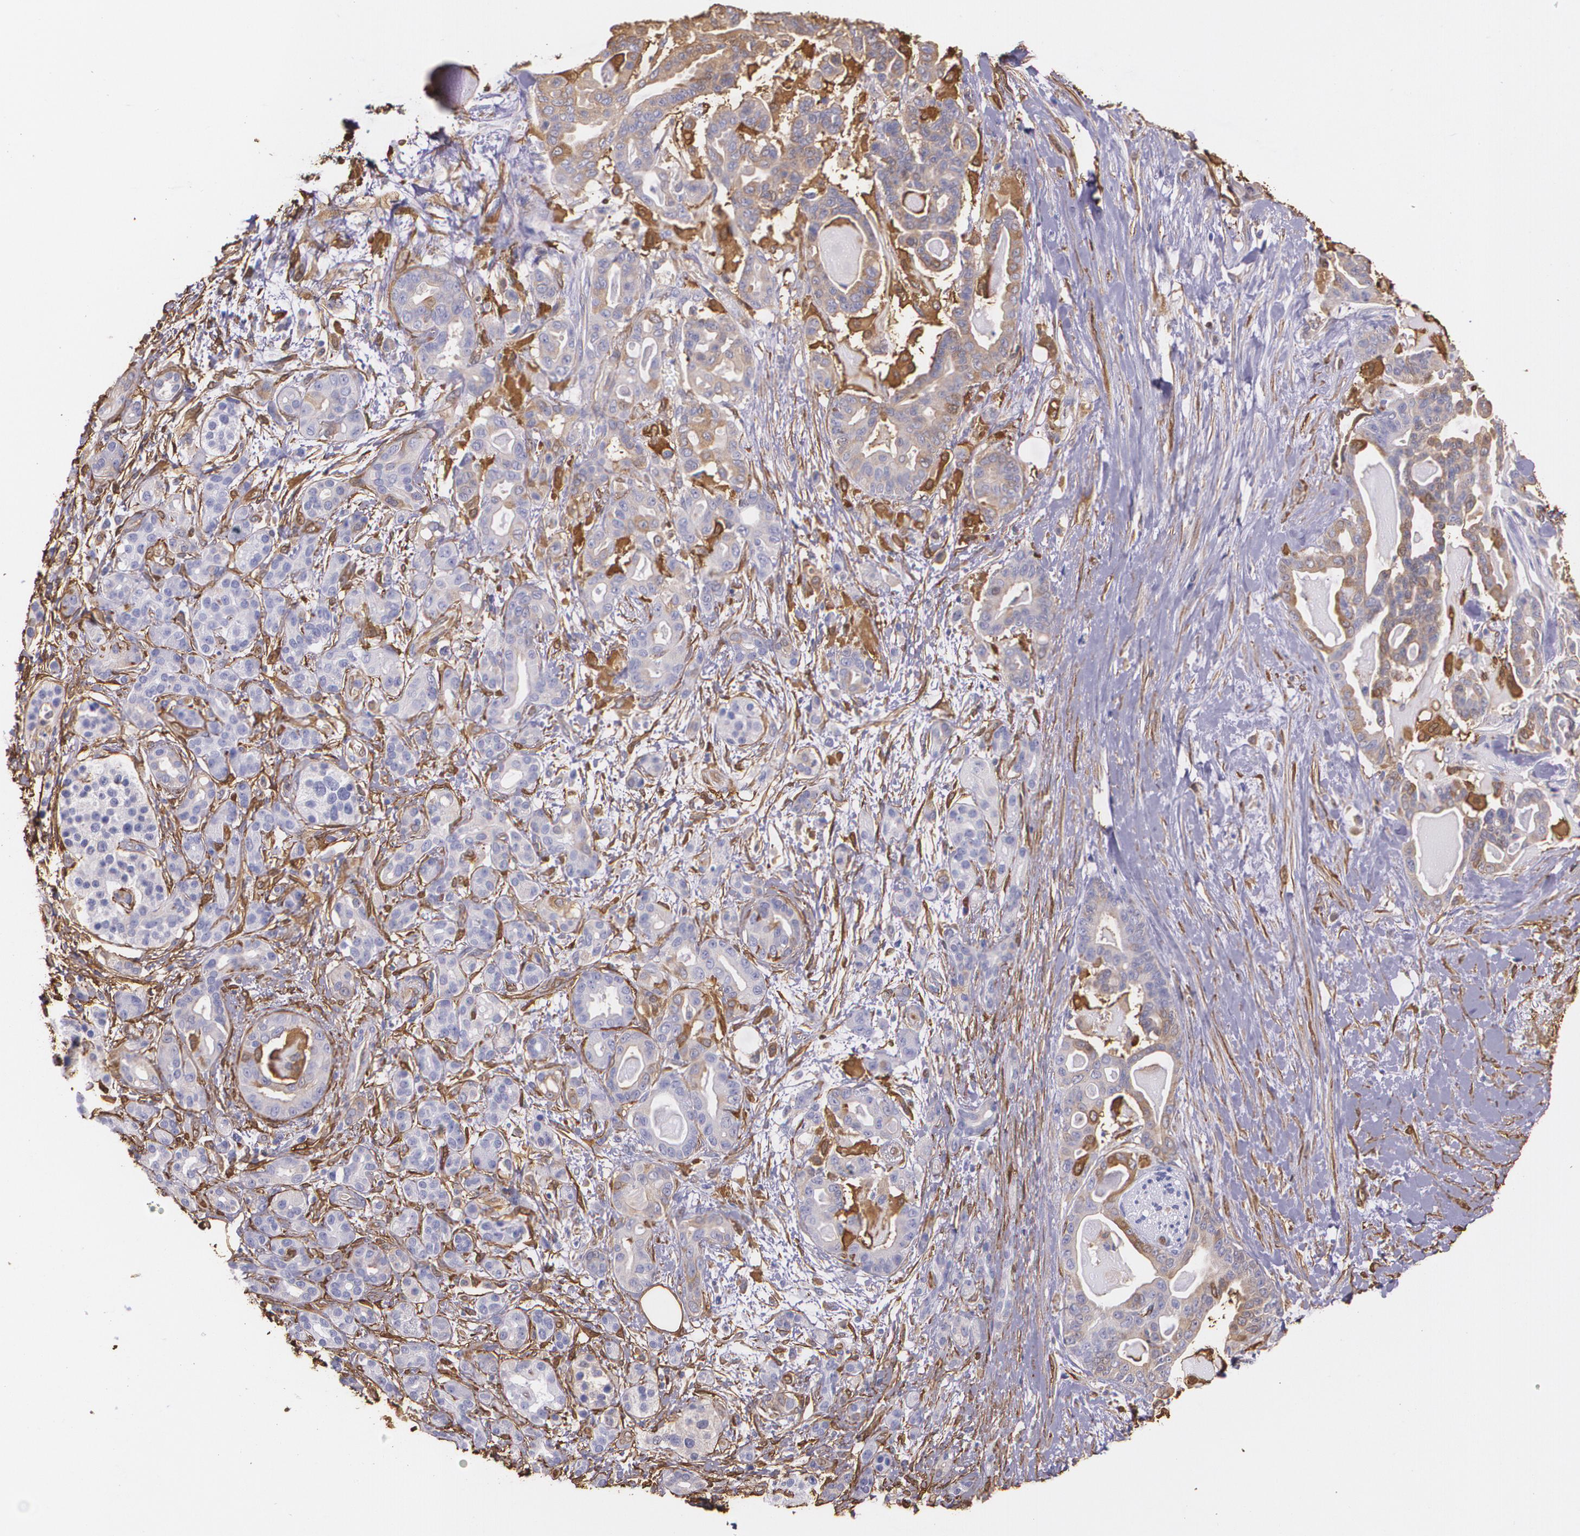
{"staining": {"intensity": "weak", "quantity": "<25%", "location": "cytoplasmic/membranous"}, "tissue": "pancreatic cancer", "cell_type": "Tumor cells", "image_type": "cancer", "snomed": [{"axis": "morphology", "description": "Adenocarcinoma, NOS"}, {"axis": "topography", "description": "Pancreas"}], "caption": "The IHC photomicrograph has no significant positivity in tumor cells of adenocarcinoma (pancreatic) tissue.", "gene": "MMP2", "patient": {"sex": "male", "age": 63}}